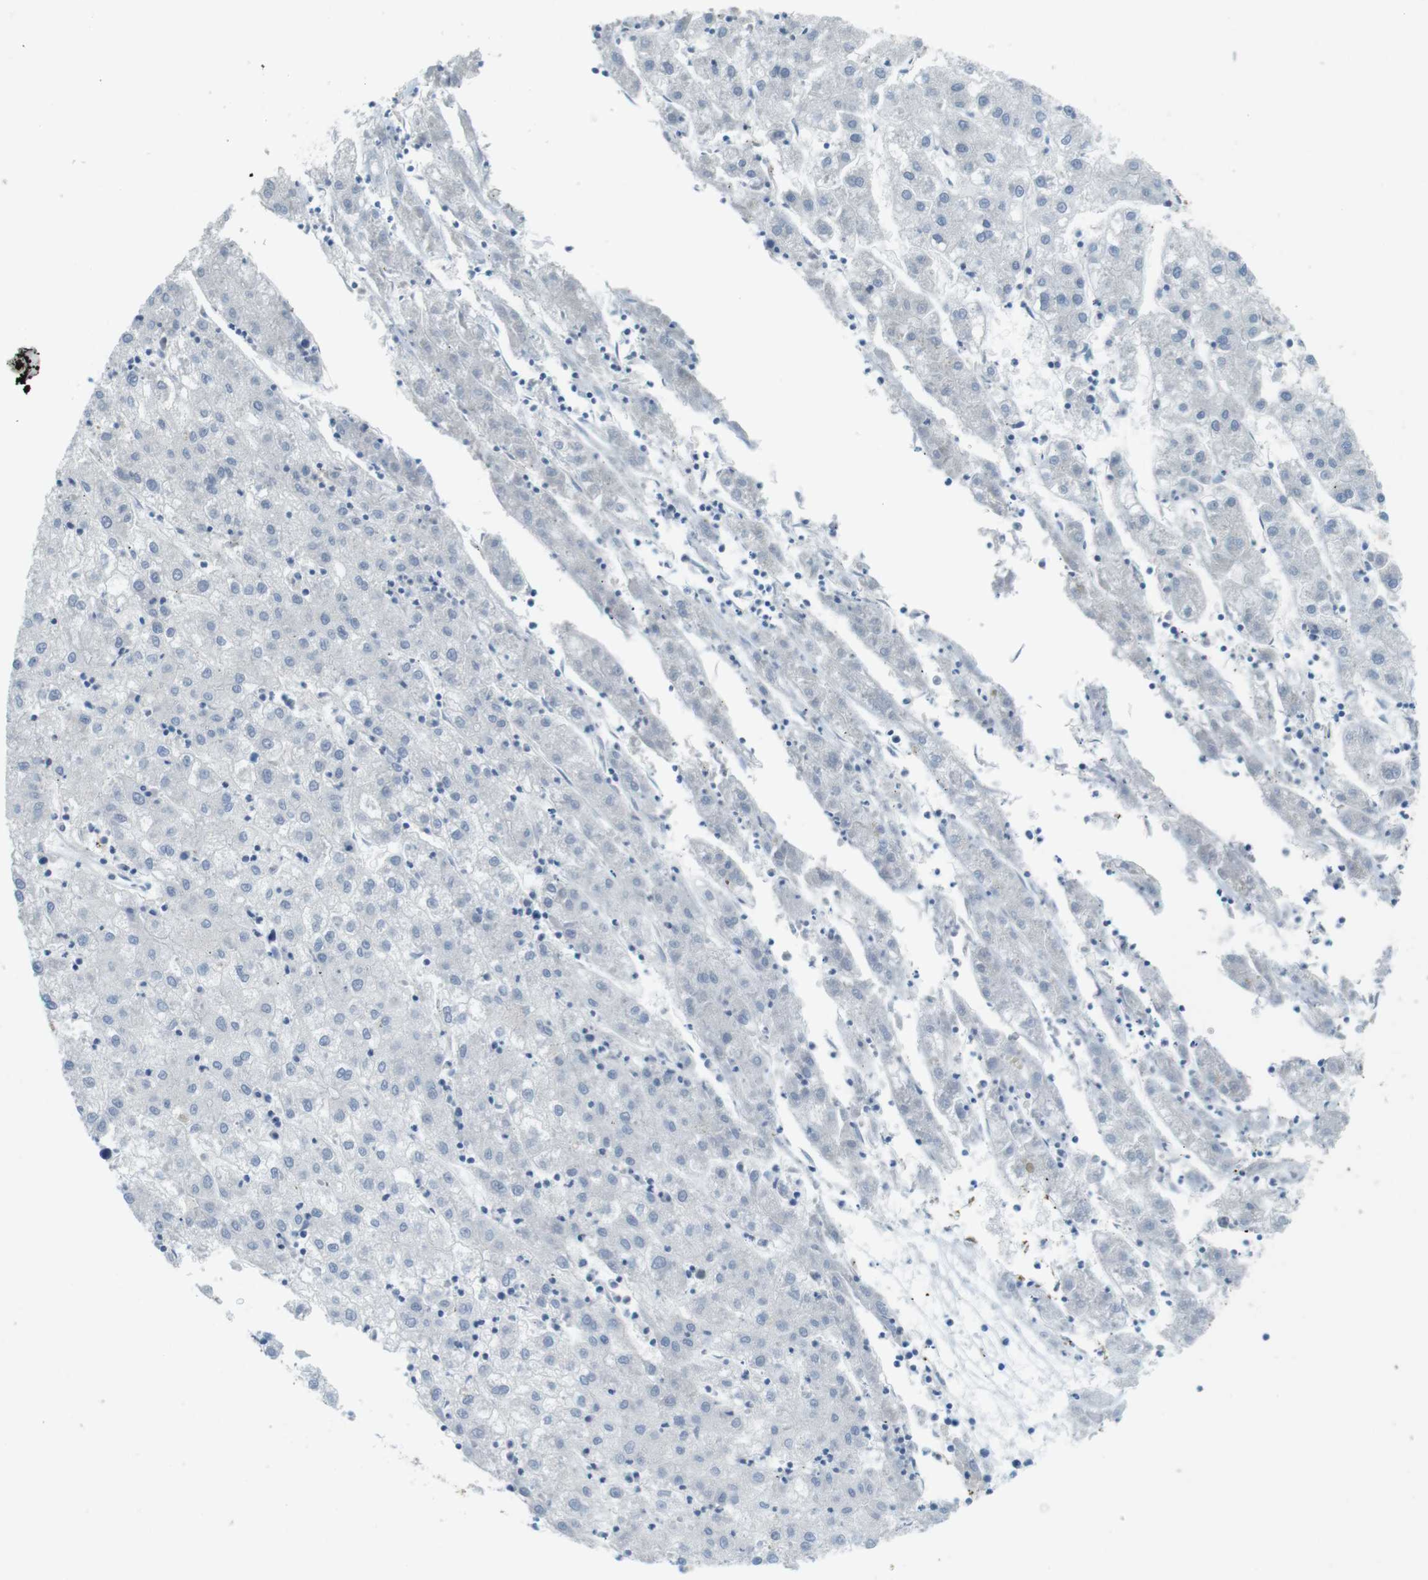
{"staining": {"intensity": "negative", "quantity": "none", "location": "none"}, "tissue": "liver cancer", "cell_type": "Tumor cells", "image_type": "cancer", "snomed": [{"axis": "morphology", "description": "Carcinoma, Hepatocellular, NOS"}, {"axis": "topography", "description": "Liver"}], "caption": "The immunohistochemistry histopathology image has no significant staining in tumor cells of liver cancer tissue.", "gene": "MUC5B", "patient": {"sex": "male", "age": 72}}